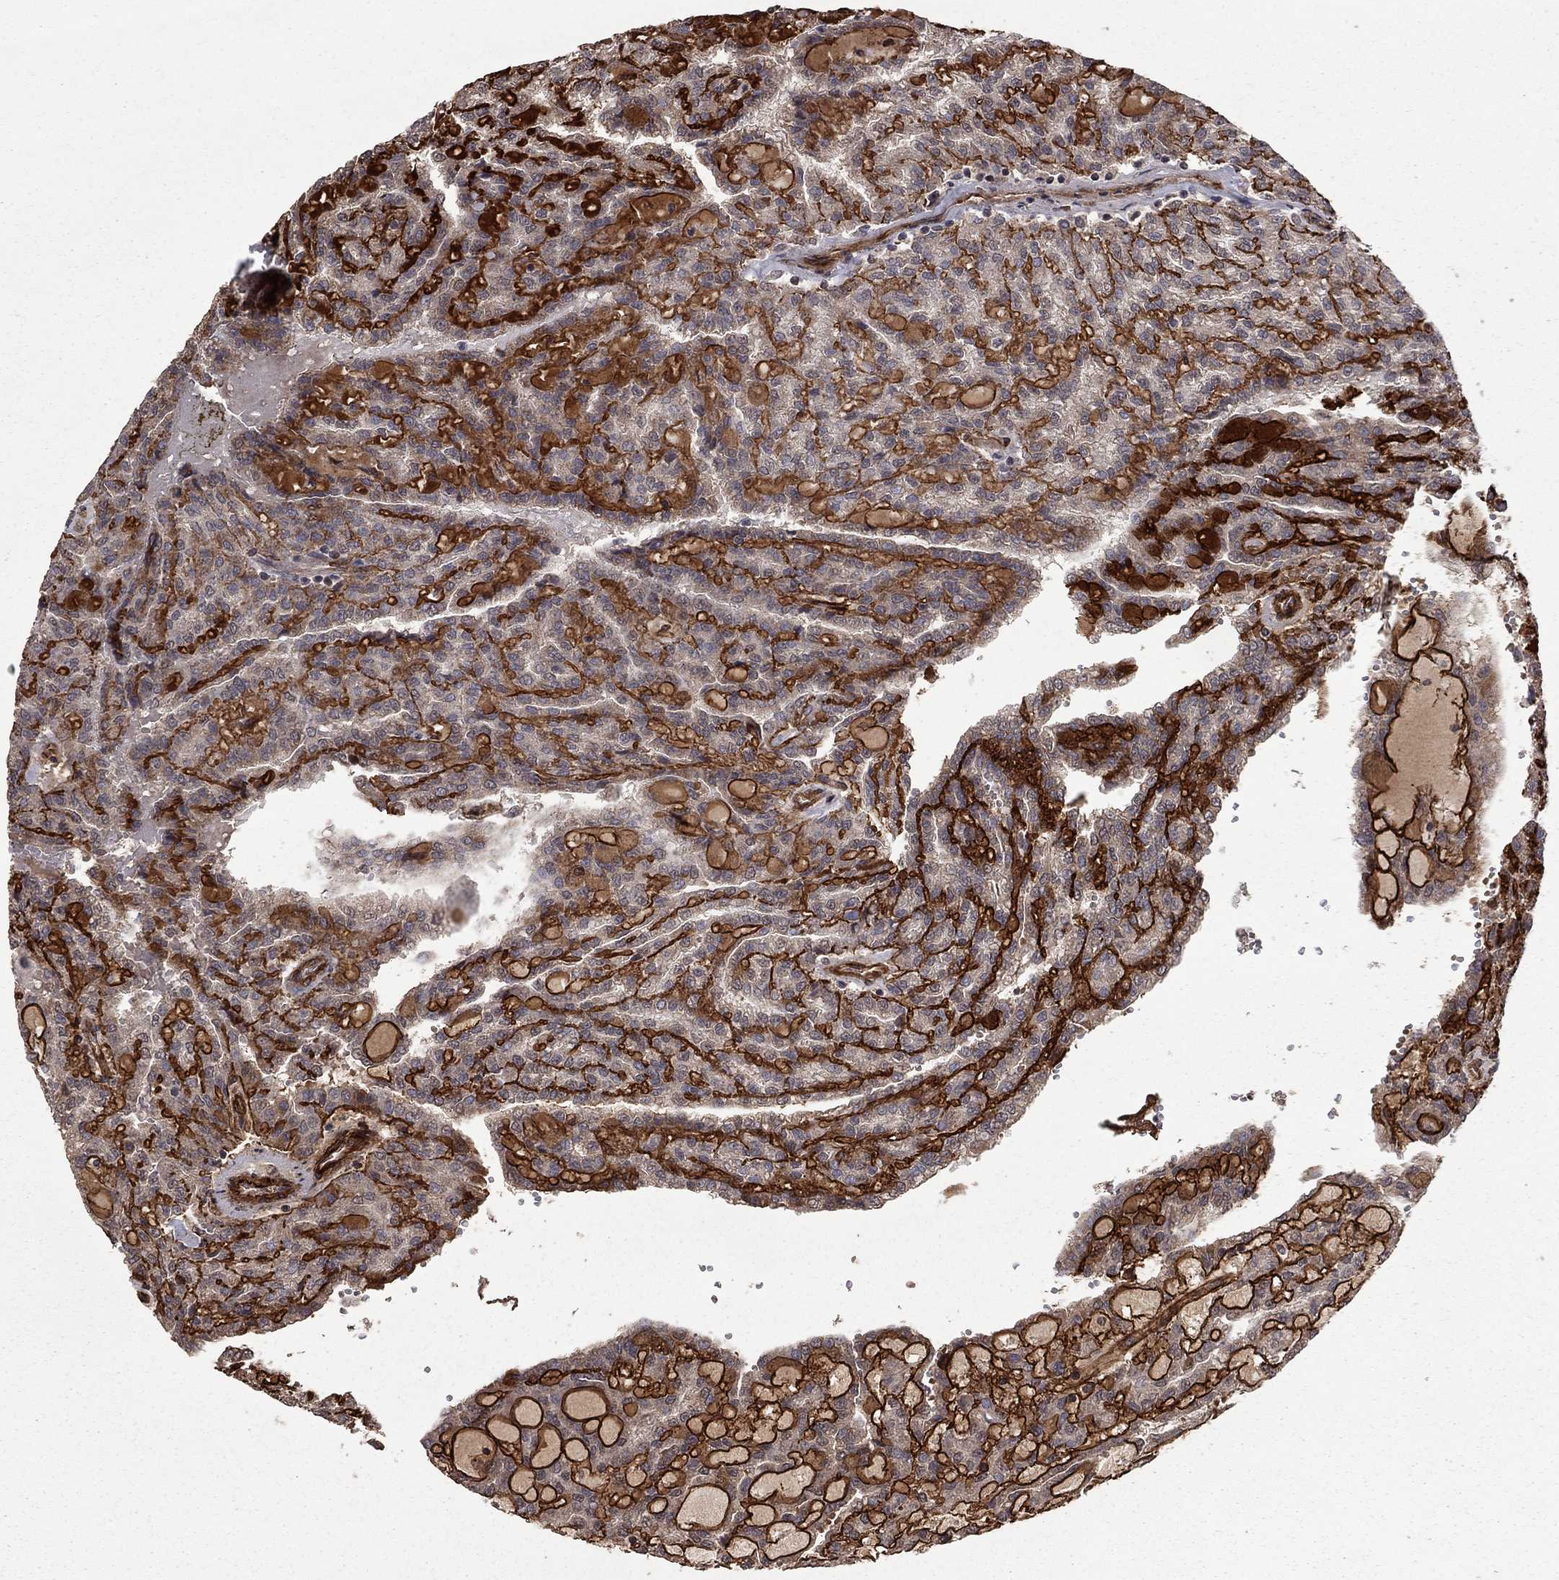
{"staining": {"intensity": "moderate", "quantity": "<25%", "location": "cytoplasmic/membranous"}, "tissue": "renal cancer", "cell_type": "Tumor cells", "image_type": "cancer", "snomed": [{"axis": "morphology", "description": "Adenocarcinoma, NOS"}, {"axis": "topography", "description": "Kidney"}], "caption": "IHC of renal cancer (adenocarcinoma) displays low levels of moderate cytoplasmic/membranous positivity in about <25% of tumor cells.", "gene": "COL18A1", "patient": {"sex": "male", "age": 63}}